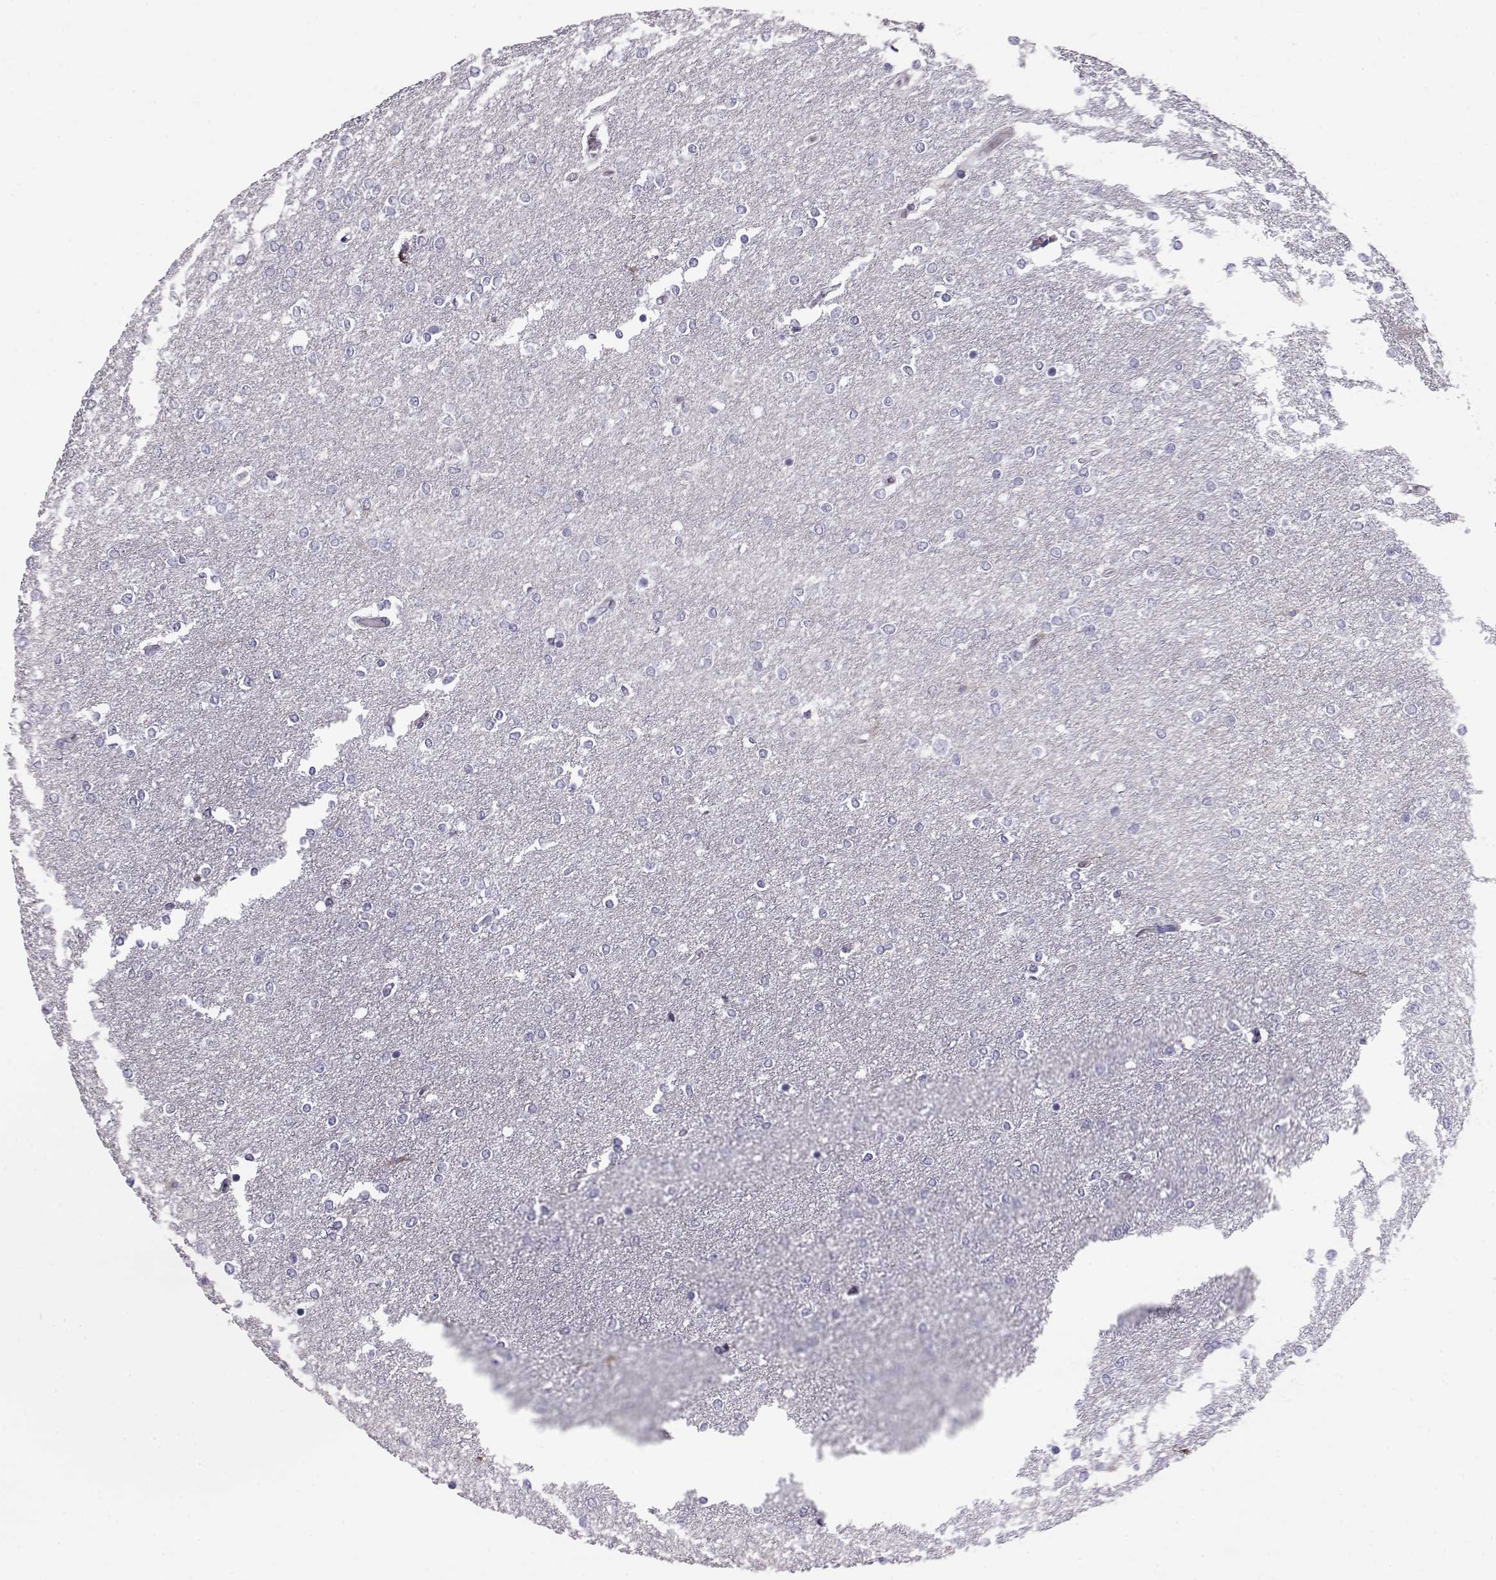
{"staining": {"intensity": "negative", "quantity": "none", "location": "none"}, "tissue": "glioma", "cell_type": "Tumor cells", "image_type": "cancer", "snomed": [{"axis": "morphology", "description": "Glioma, malignant, High grade"}, {"axis": "topography", "description": "Brain"}], "caption": "Glioma was stained to show a protein in brown. There is no significant staining in tumor cells. The staining was performed using DAB (3,3'-diaminobenzidine) to visualize the protein expression in brown, while the nuclei were stained in blue with hematoxylin (Magnification: 20x).", "gene": "GPR26", "patient": {"sex": "female", "age": 61}}